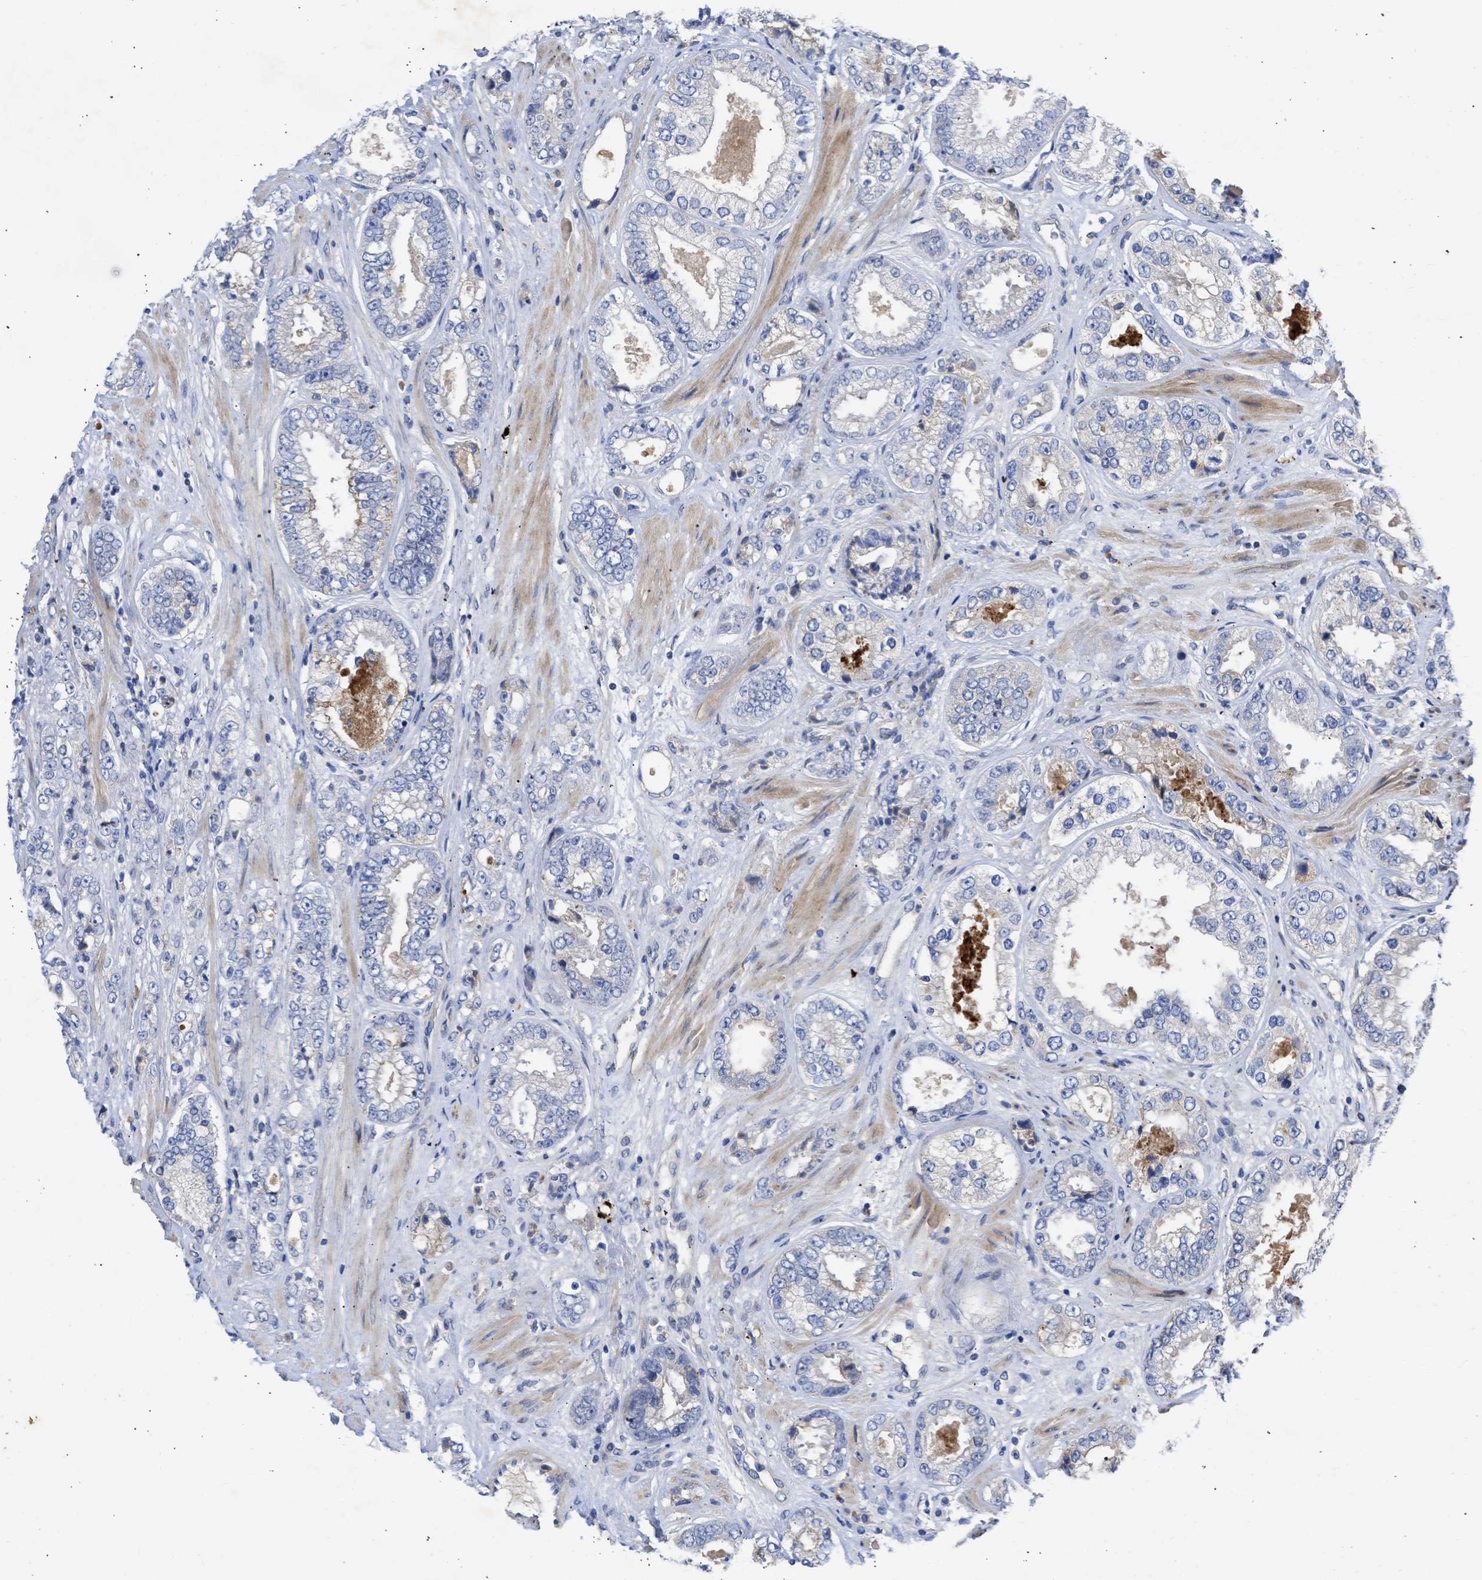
{"staining": {"intensity": "negative", "quantity": "none", "location": "none"}, "tissue": "prostate cancer", "cell_type": "Tumor cells", "image_type": "cancer", "snomed": [{"axis": "morphology", "description": "Adenocarcinoma, High grade"}, {"axis": "topography", "description": "Prostate"}], "caption": "High magnification brightfield microscopy of prostate cancer (adenocarcinoma (high-grade)) stained with DAB (3,3'-diaminobenzidine) (brown) and counterstained with hematoxylin (blue): tumor cells show no significant positivity.", "gene": "ARHGEF4", "patient": {"sex": "male", "age": 61}}